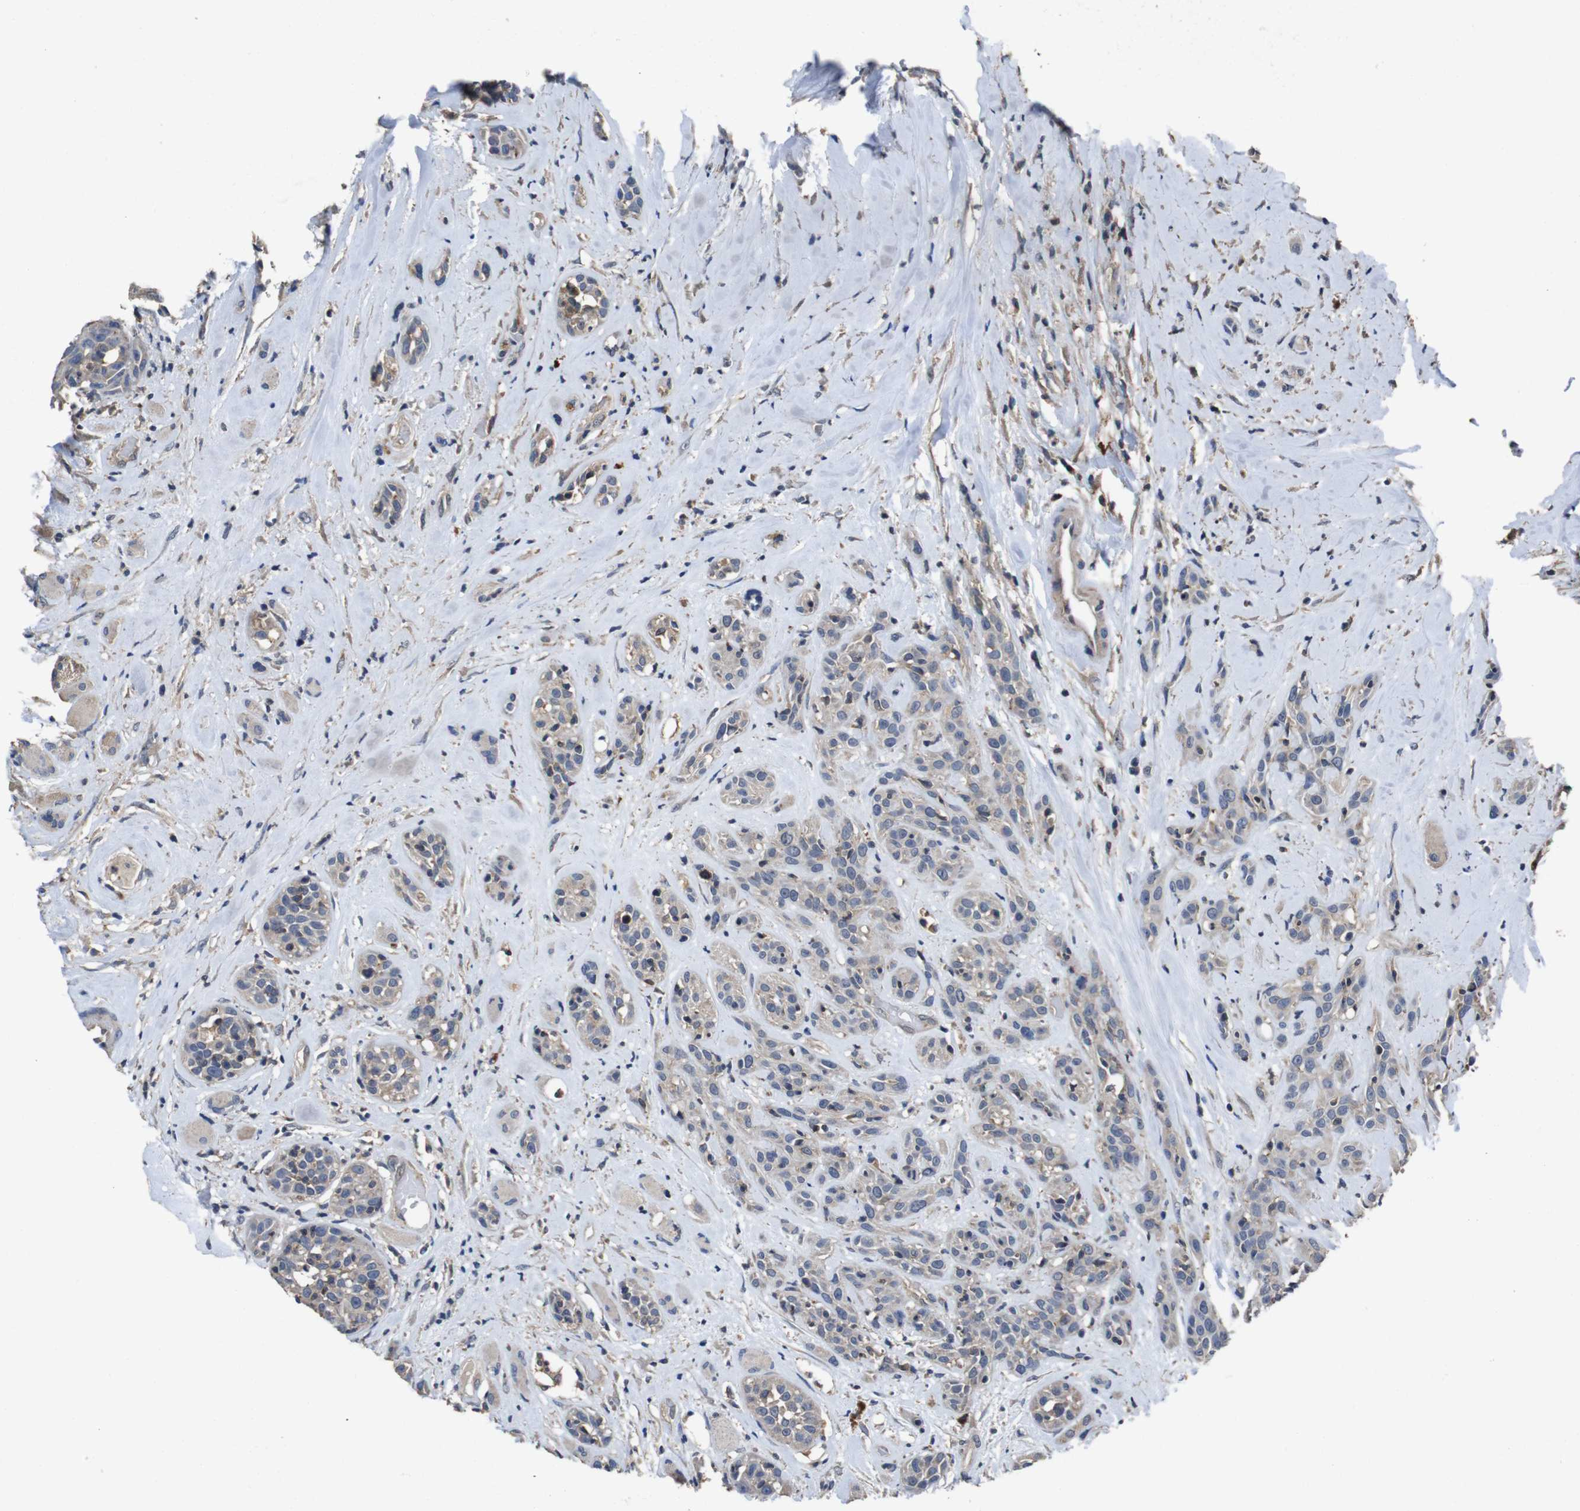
{"staining": {"intensity": "weak", "quantity": "<25%", "location": "cytoplasmic/membranous"}, "tissue": "head and neck cancer", "cell_type": "Tumor cells", "image_type": "cancer", "snomed": [{"axis": "morphology", "description": "Squamous cell carcinoma, NOS"}, {"axis": "topography", "description": "Head-Neck"}], "caption": "Immunohistochemistry of squamous cell carcinoma (head and neck) reveals no expression in tumor cells.", "gene": "GLIPR1", "patient": {"sex": "male", "age": 62}}